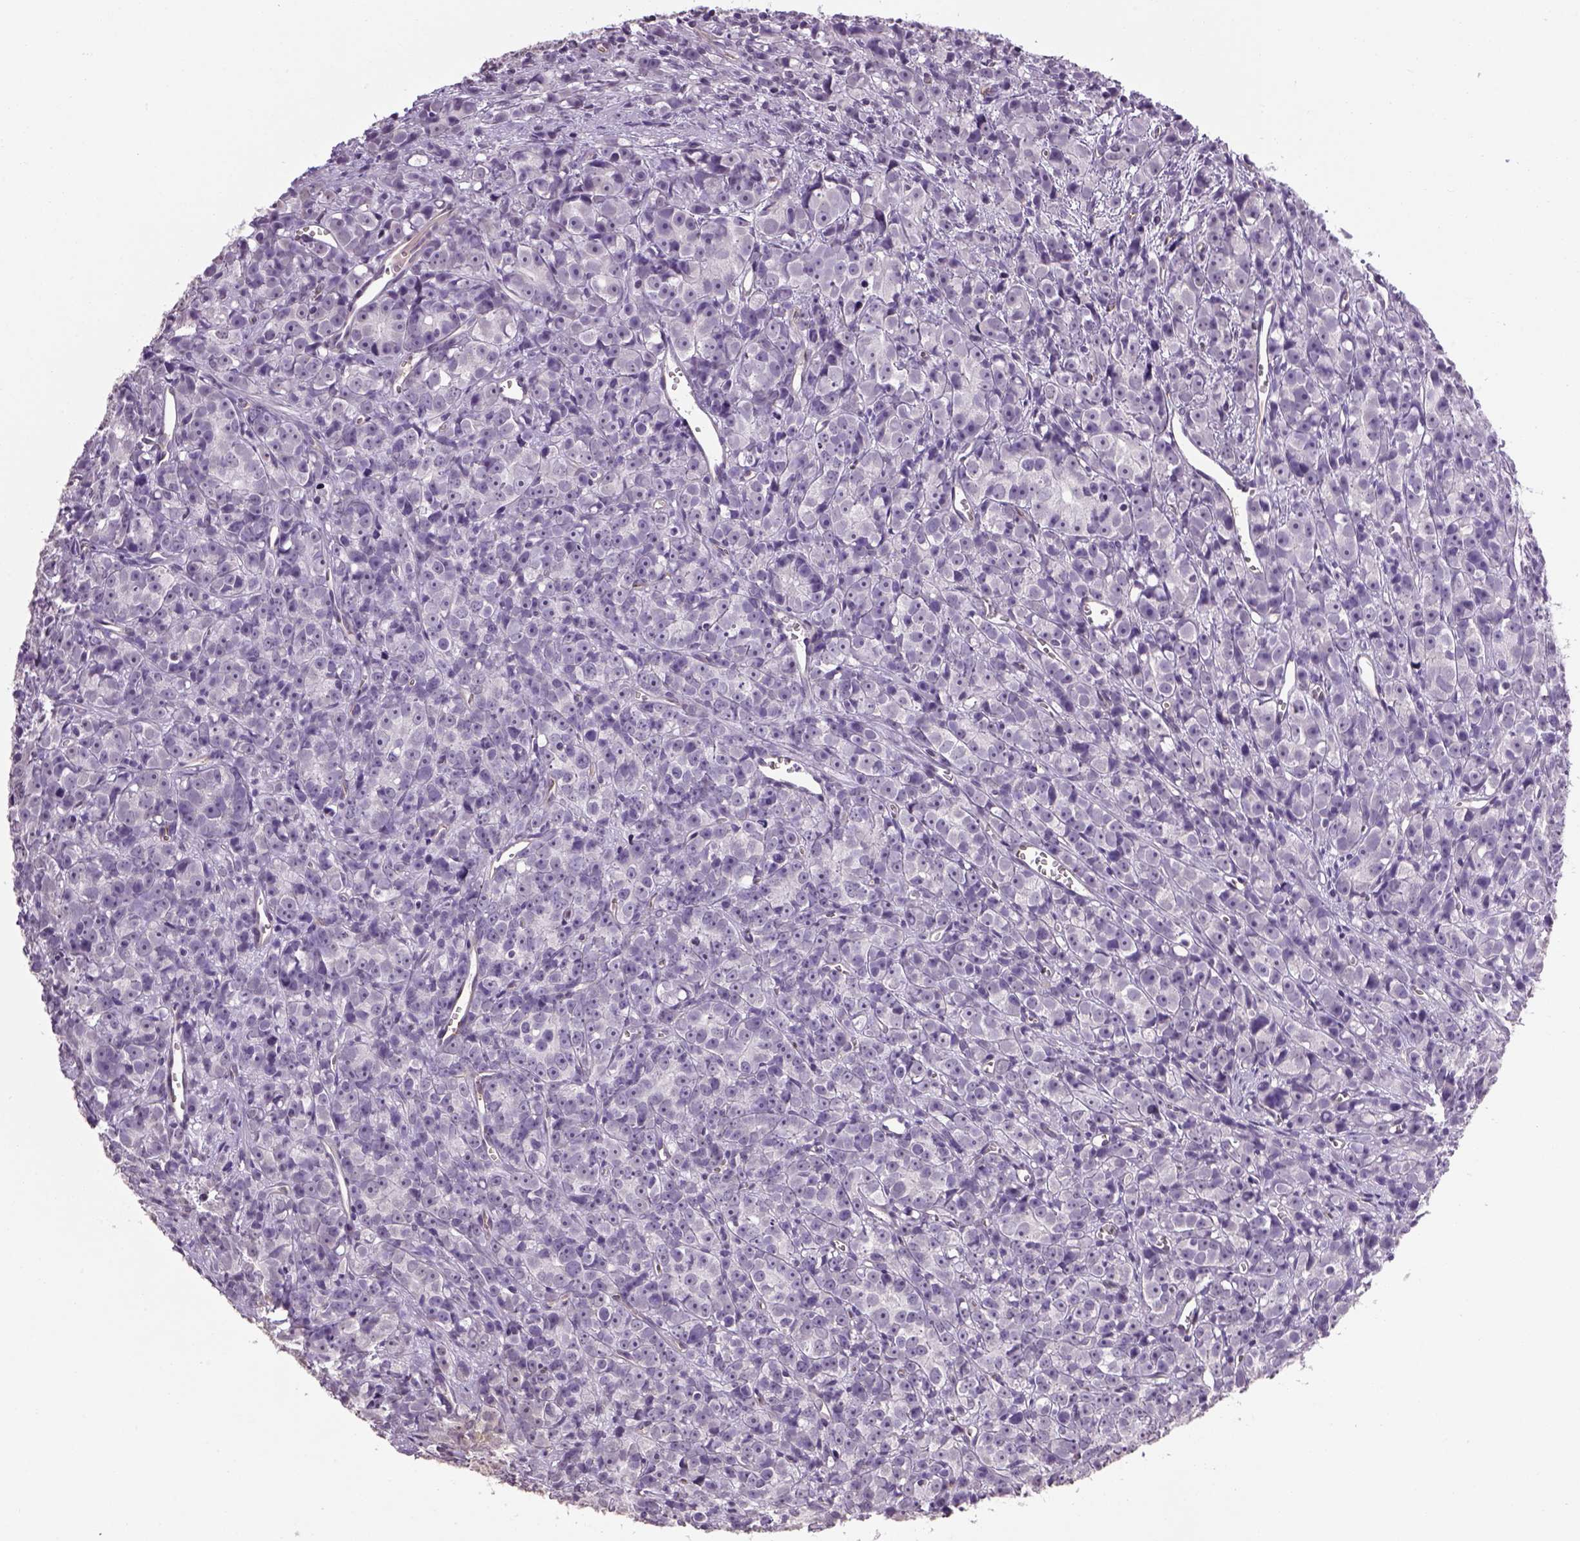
{"staining": {"intensity": "negative", "quantity": "none", "location": "none"}, "tissue": "prostate cancer", "cell_type": "Tumor cells", "image_type": "cancer", "snomed": [{"axis": "morphology", "description": "Adenocarcinoma, High grade"}, {"axis": "topography", "description": "Prostate"}], "caption": "IHC histopathology image of neoplastic tissue: prostate cancer (high-grade adenocarcinoma) stained with DAB (3,3'-diaminobenzidine) displays no significant protein staining in tumor cells.", "gene": "PRRT1", "patient": {"sex": "male", "age": 77}}